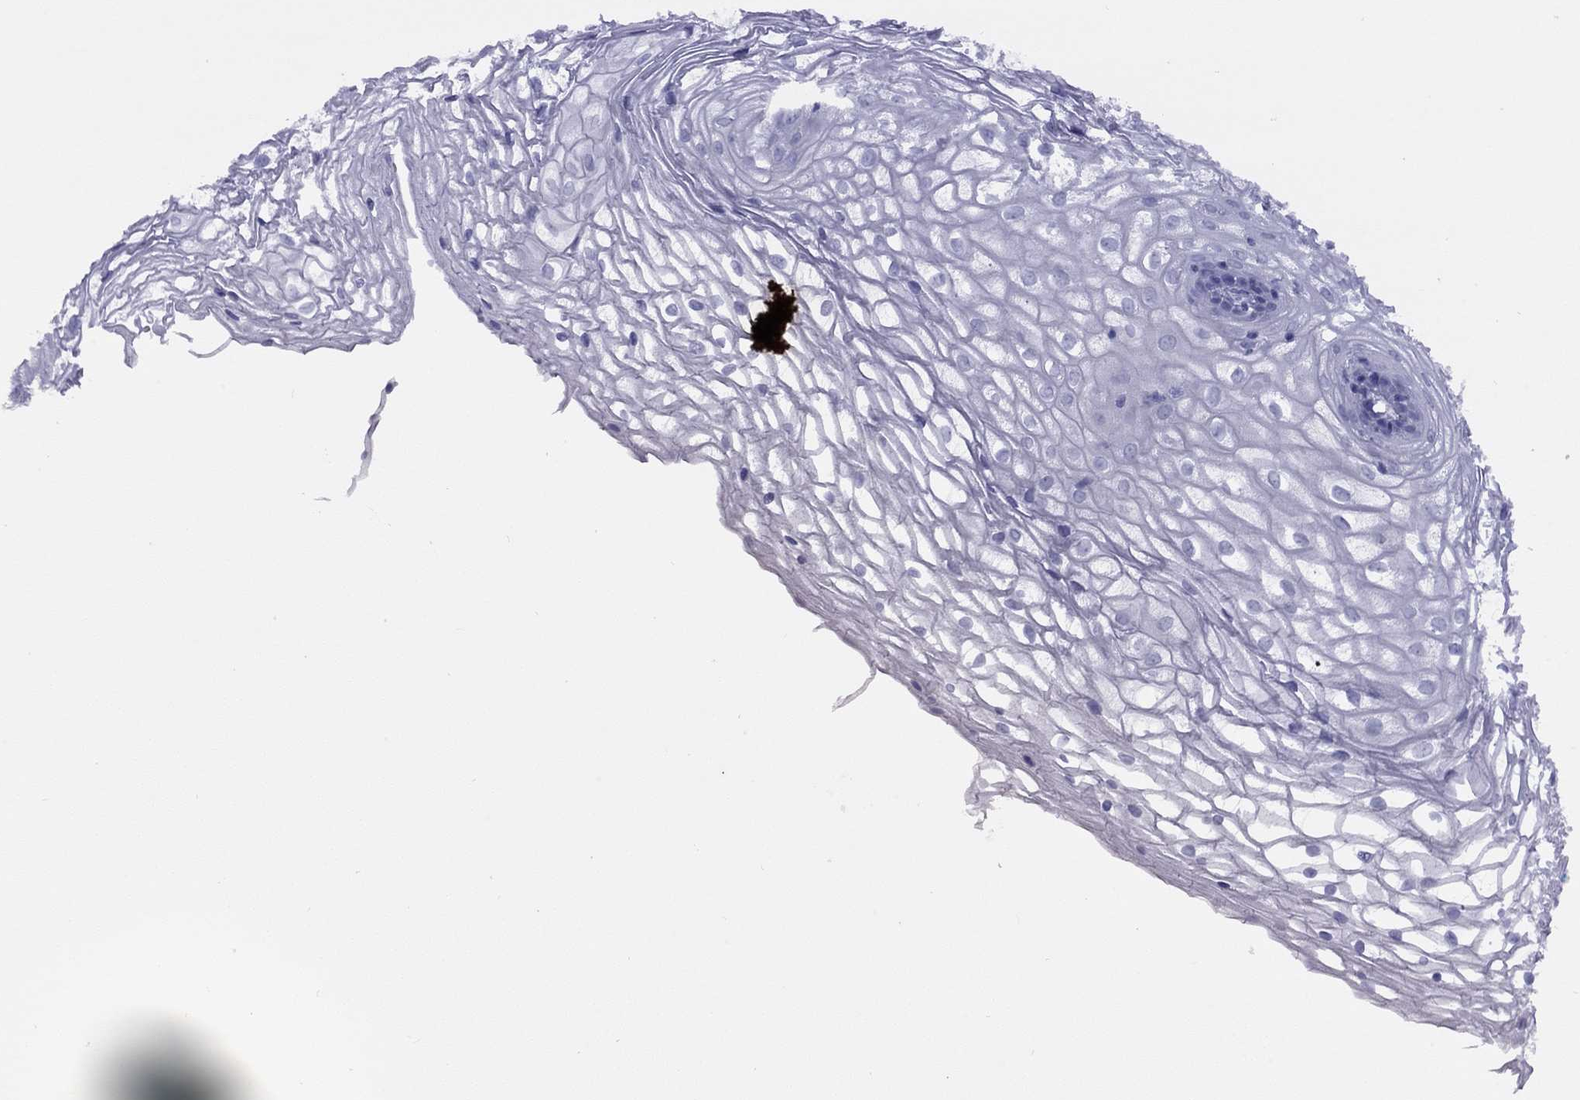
{"staining": {"intensity": "negative", "quantity": "none", "location": "none"}, "tissue": "vagina", "cell_type": "Squamous epithelial cells", "image_type": "normal", "snomed": [{"axis": "morphology", "description": "Normal tissue, NOS"}, {"axis": "topography", "description": "Vagina"}], "caption": "IHC photomicrograph of unremarkable vagina: human vagina stained with DAB shows no significant protein staining in squamous epithelial cells.", "gene": "CPNE4", "patient": {"sex": "female", "age": 34}}